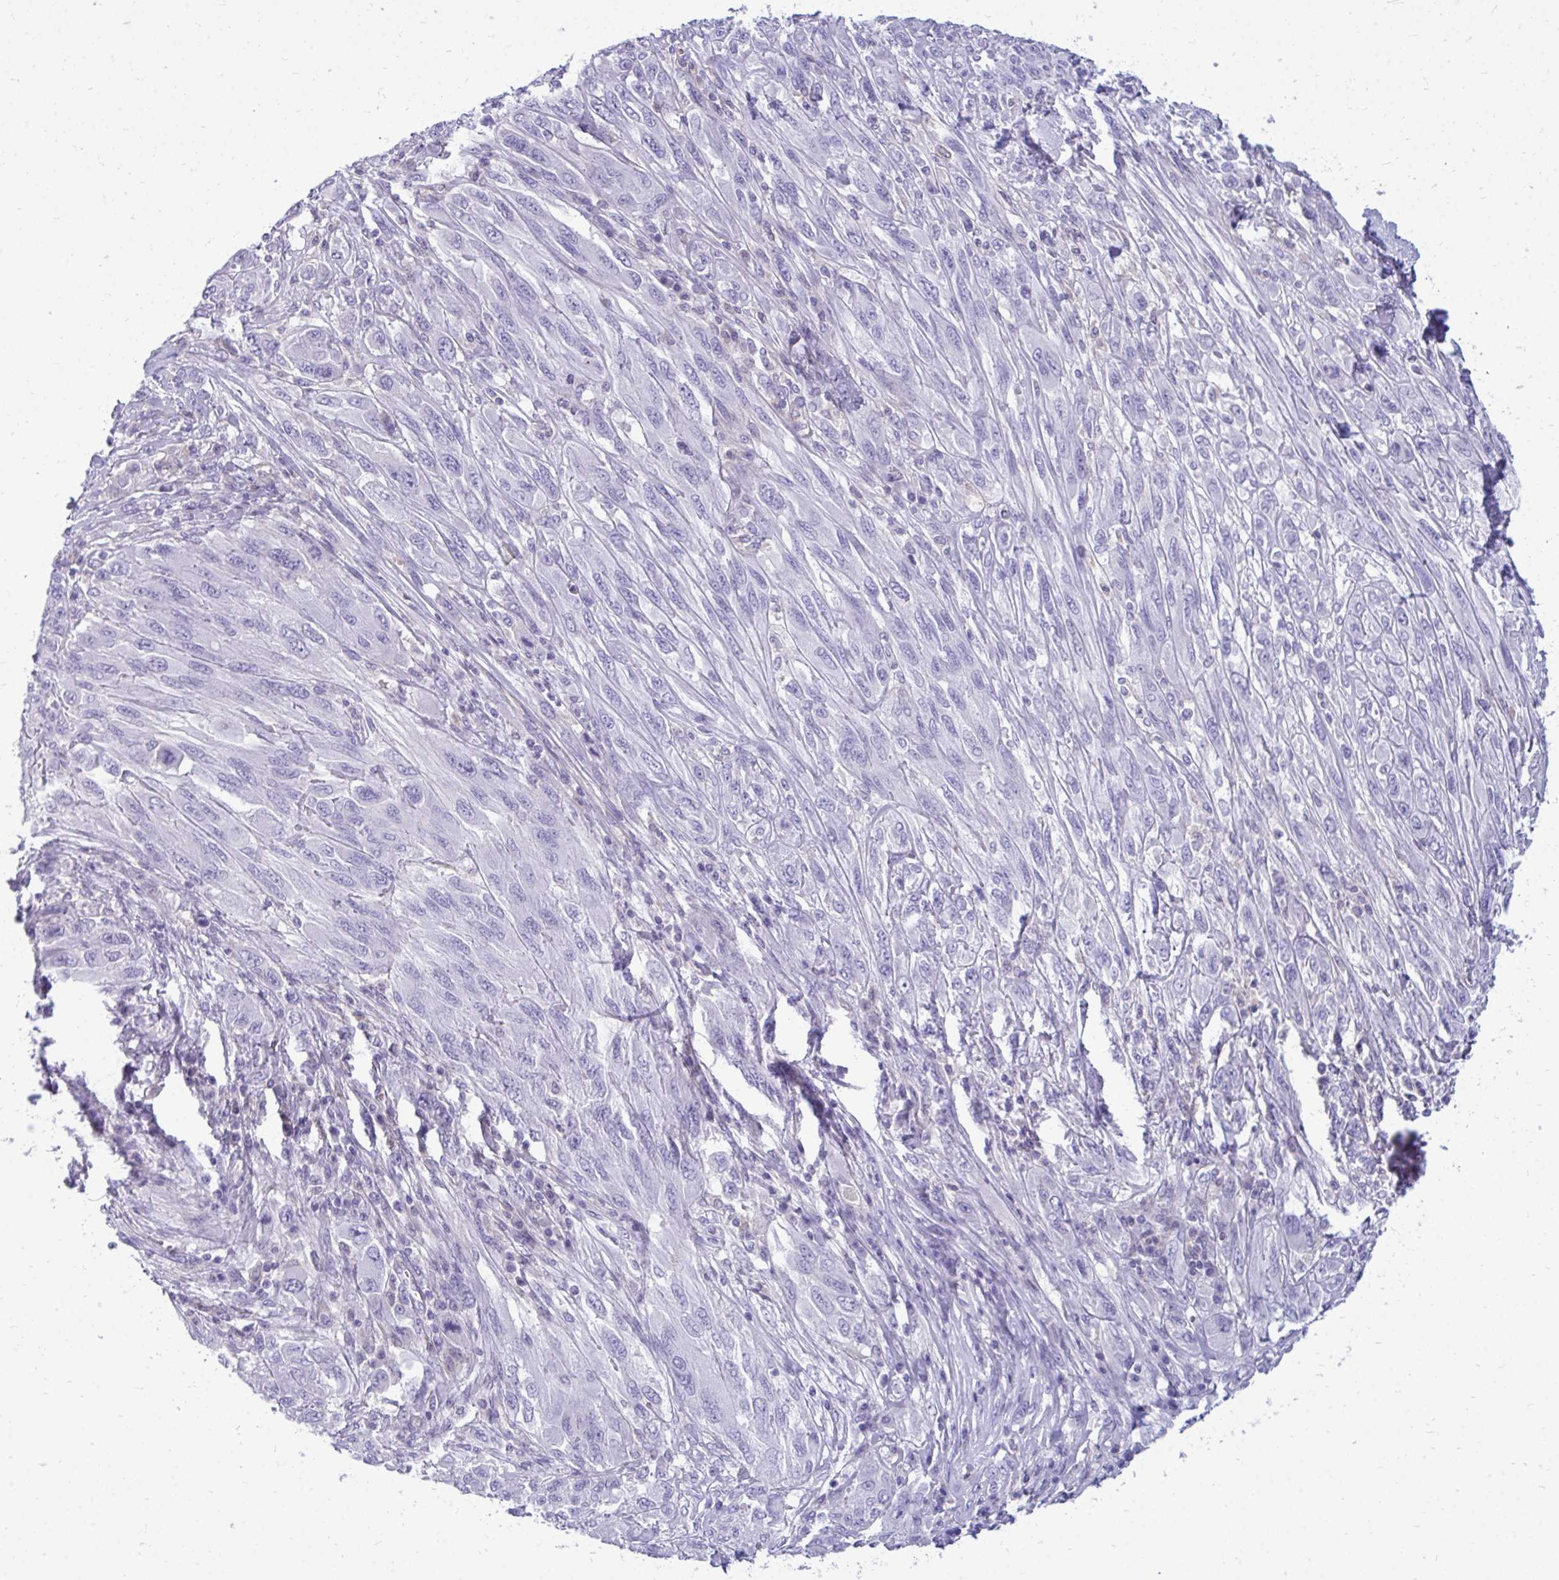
{"staining": {"intensity": "negative", "quantity": "none", "location": "none"}, "tissue": "melanoma", "cell_type": "Tumor cells", "image_type": "cancer", "snomed": [{"axis": "morphology", "description": "Malignant melanoma, NOS"}, {"axis": "topography", "description": "Skin"}], "caption": "DAB immunohistochemical staining of melanoma exhibits no significant staining in tumor cells. (DAB immunohistochemistry (IHC), high magnification).", "gene": "FABP3", "patient": {"sex": "female", "age": 91}}